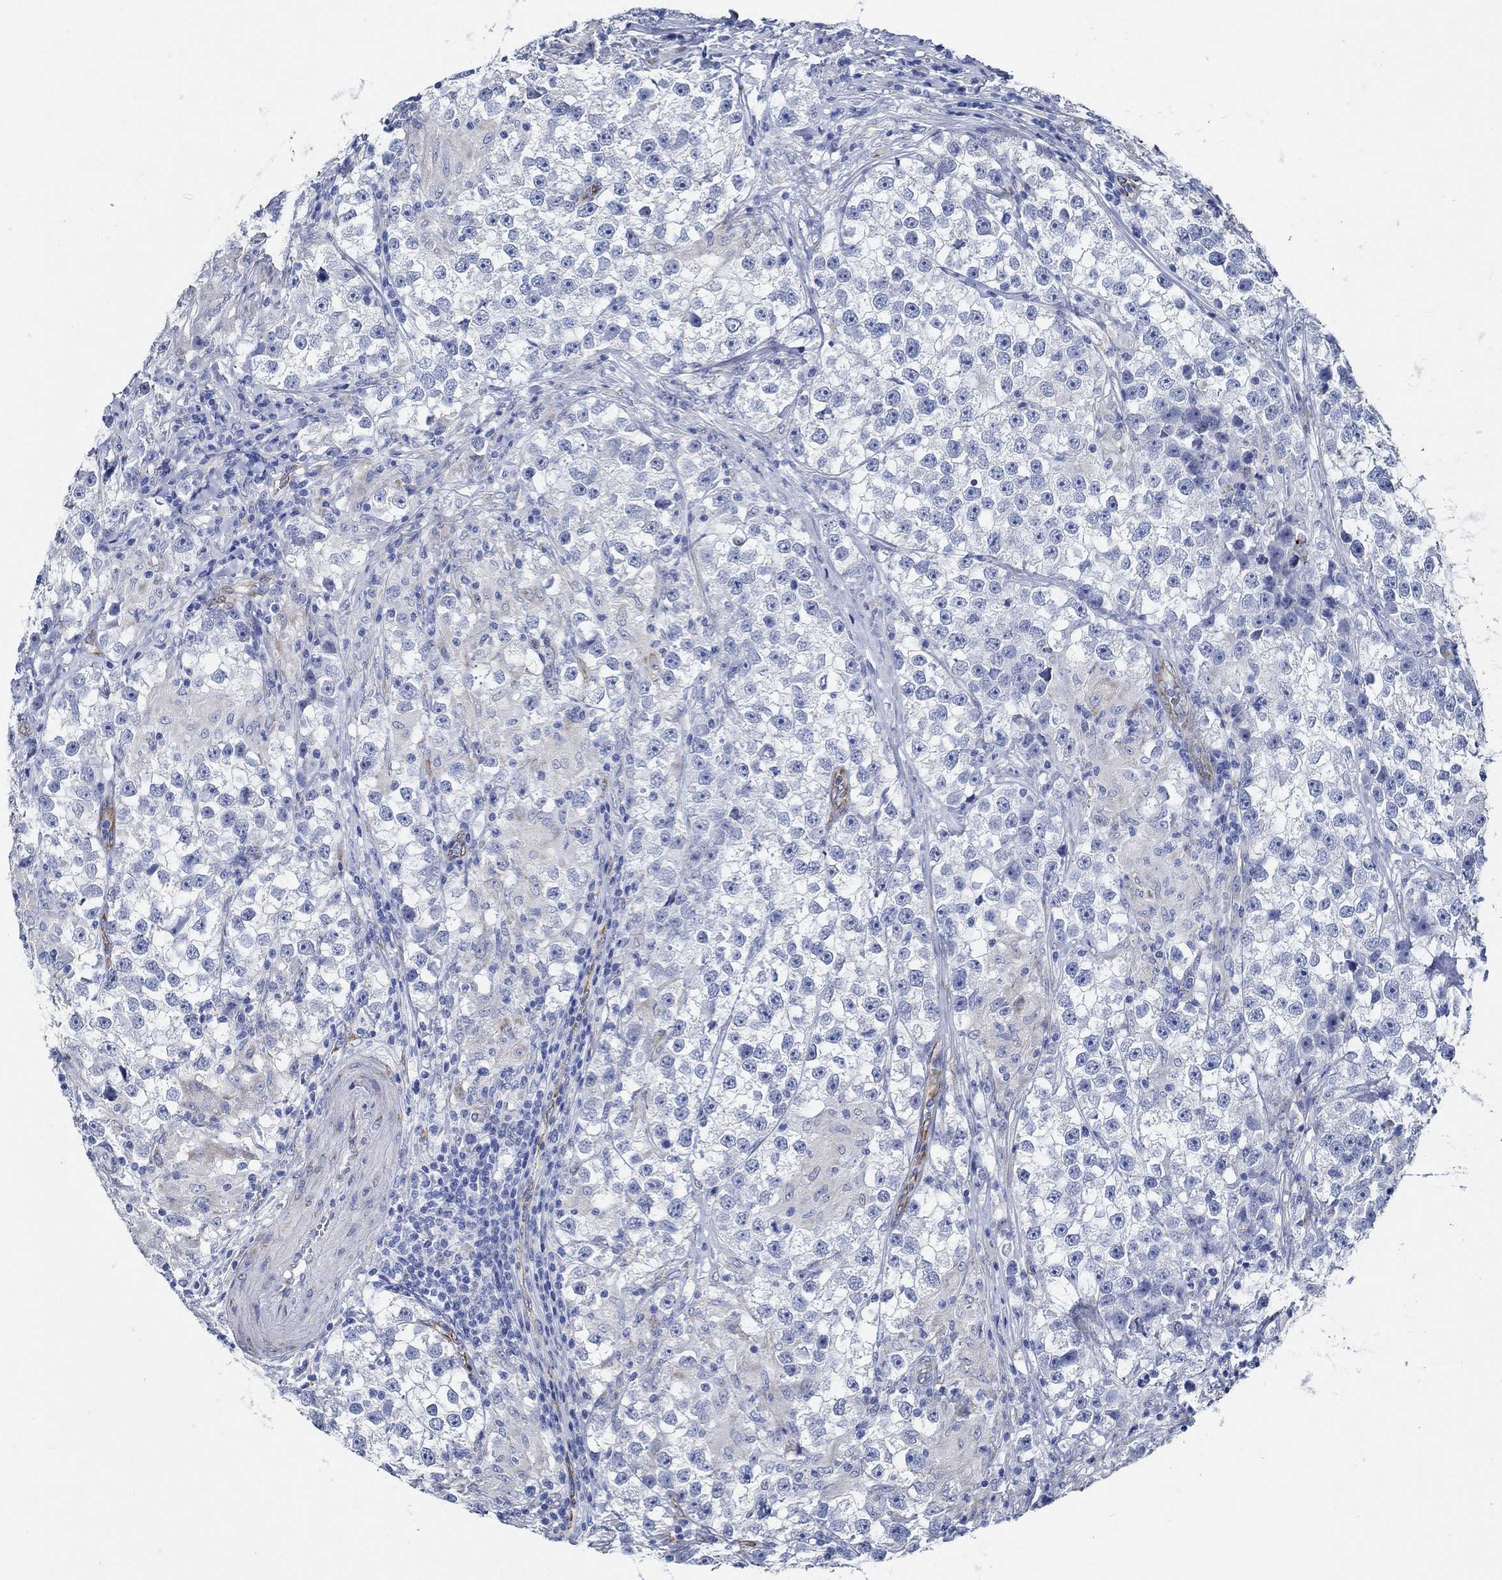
{"staining": {"intensity": "negative", "quantity": "none", "location": "none"}, "tissue": "testis cancer", "cell_type": "Tumor cells", "image_type": "cancer", "snomed": [{"axis": "morphology", "description": "Seminoma, NOS"}, {"axis": "topography", "description": "Testis"}], "caption": "Immunohistochemistry (IHC) of human seminoma (testis) shows no staining in tumor cells. Nuclei are stained in blue.", "gene": "HECW2", "patient": {"sex": "male", "age": 46}}